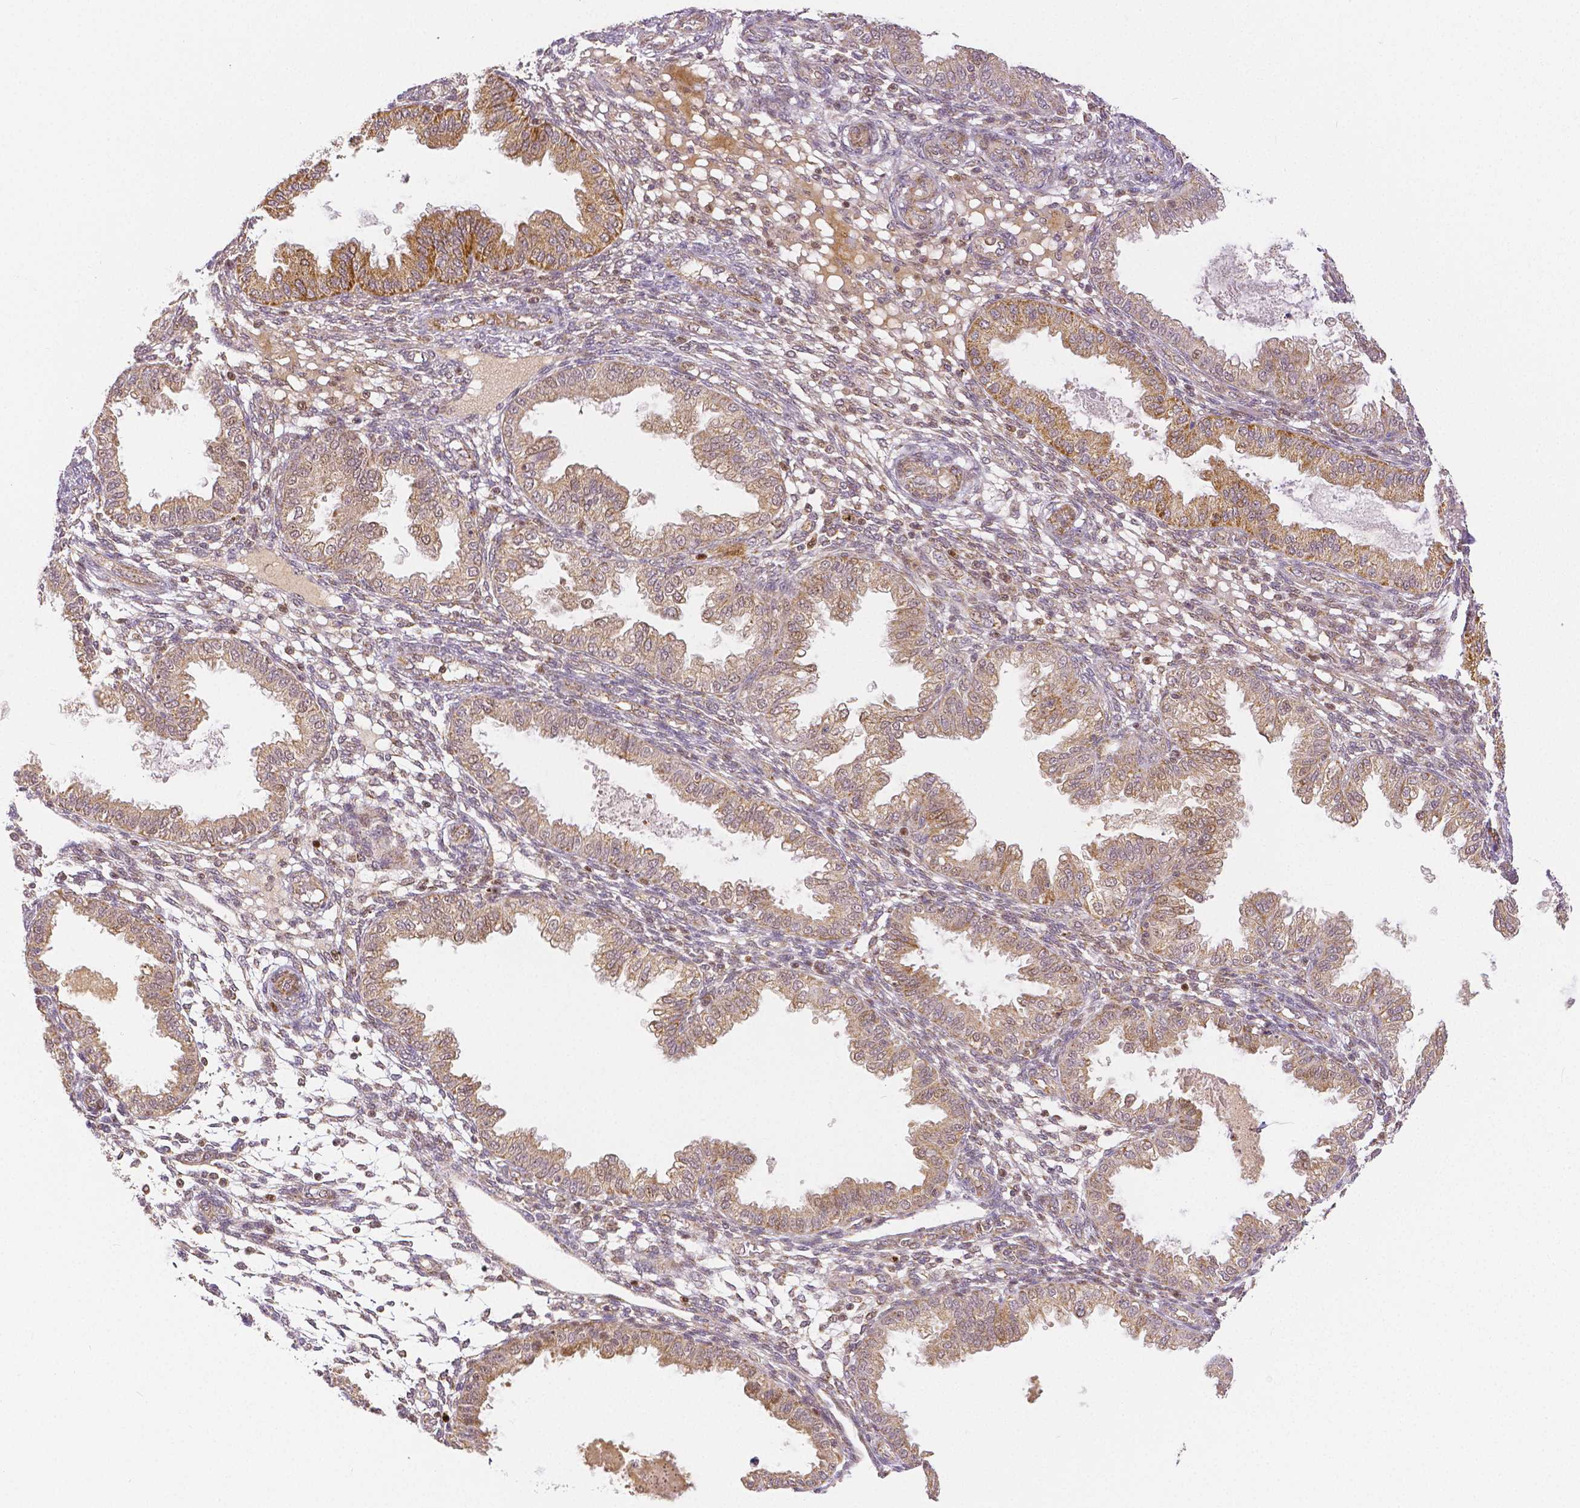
{"staining": {"intensity": "moderate", "quantity": "<25%", "location": "nuclear"}, "tissue": "endometrium", "cell_type": "Cells in endometrial stroma", "image_type": "normal", "snomed": [{"axis": "morphology", "description": "Normal tissue, NOS"}, {"axis": "topography", "description": "Endometrium"}], "caption": "Immunohistochemical staining of normal human endometrium exhibits moderate nuclear protein staining in about <25% of cells in endometrial stroma. (Stains: DAB in brown, nuclei in blue, Microscopy: brightfield microscopy at high magnification).", "gene": "RHOT1", "patient": {"sex": "female", "age": 33}}